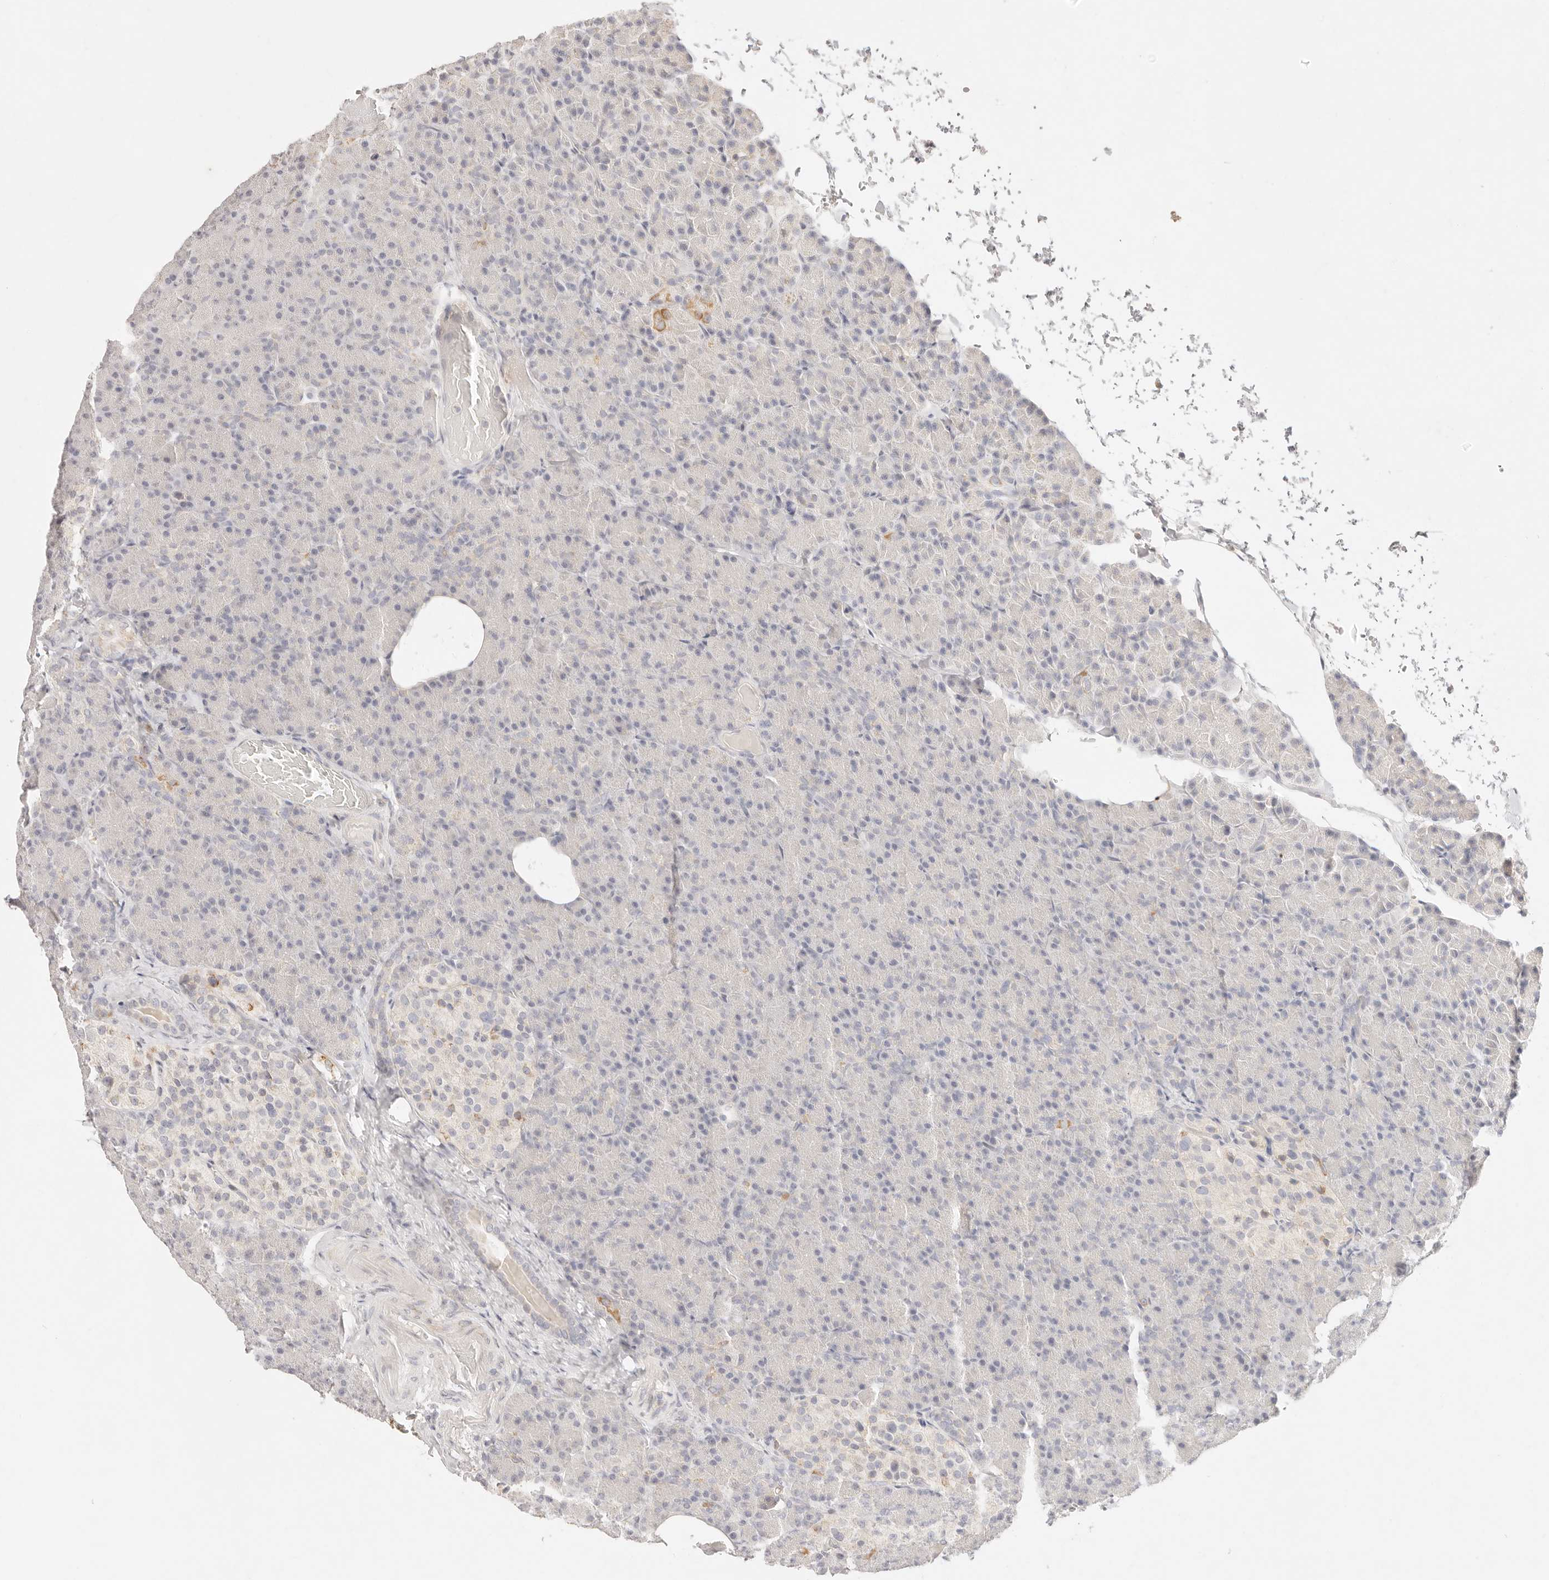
{"staining": {"intensity": "negative", "quantity": "none", "location": "none"}, "tissue": "pancreas", "cell_type": "Exocrine glandular cells", "image_type": "normal", "snomed": [{"axis": "morphology", "description": "Normal tissue, NOS"}, {"axis": "topography", "description": "Pancreas"}], "caption": "IHC histopathology image of unremarkable pancreas stained for a protein (brown), which shows no positivity in exocrine glandular cells.", "gene": "GPR156", "patient": {"sex": "female", "age": 43}}